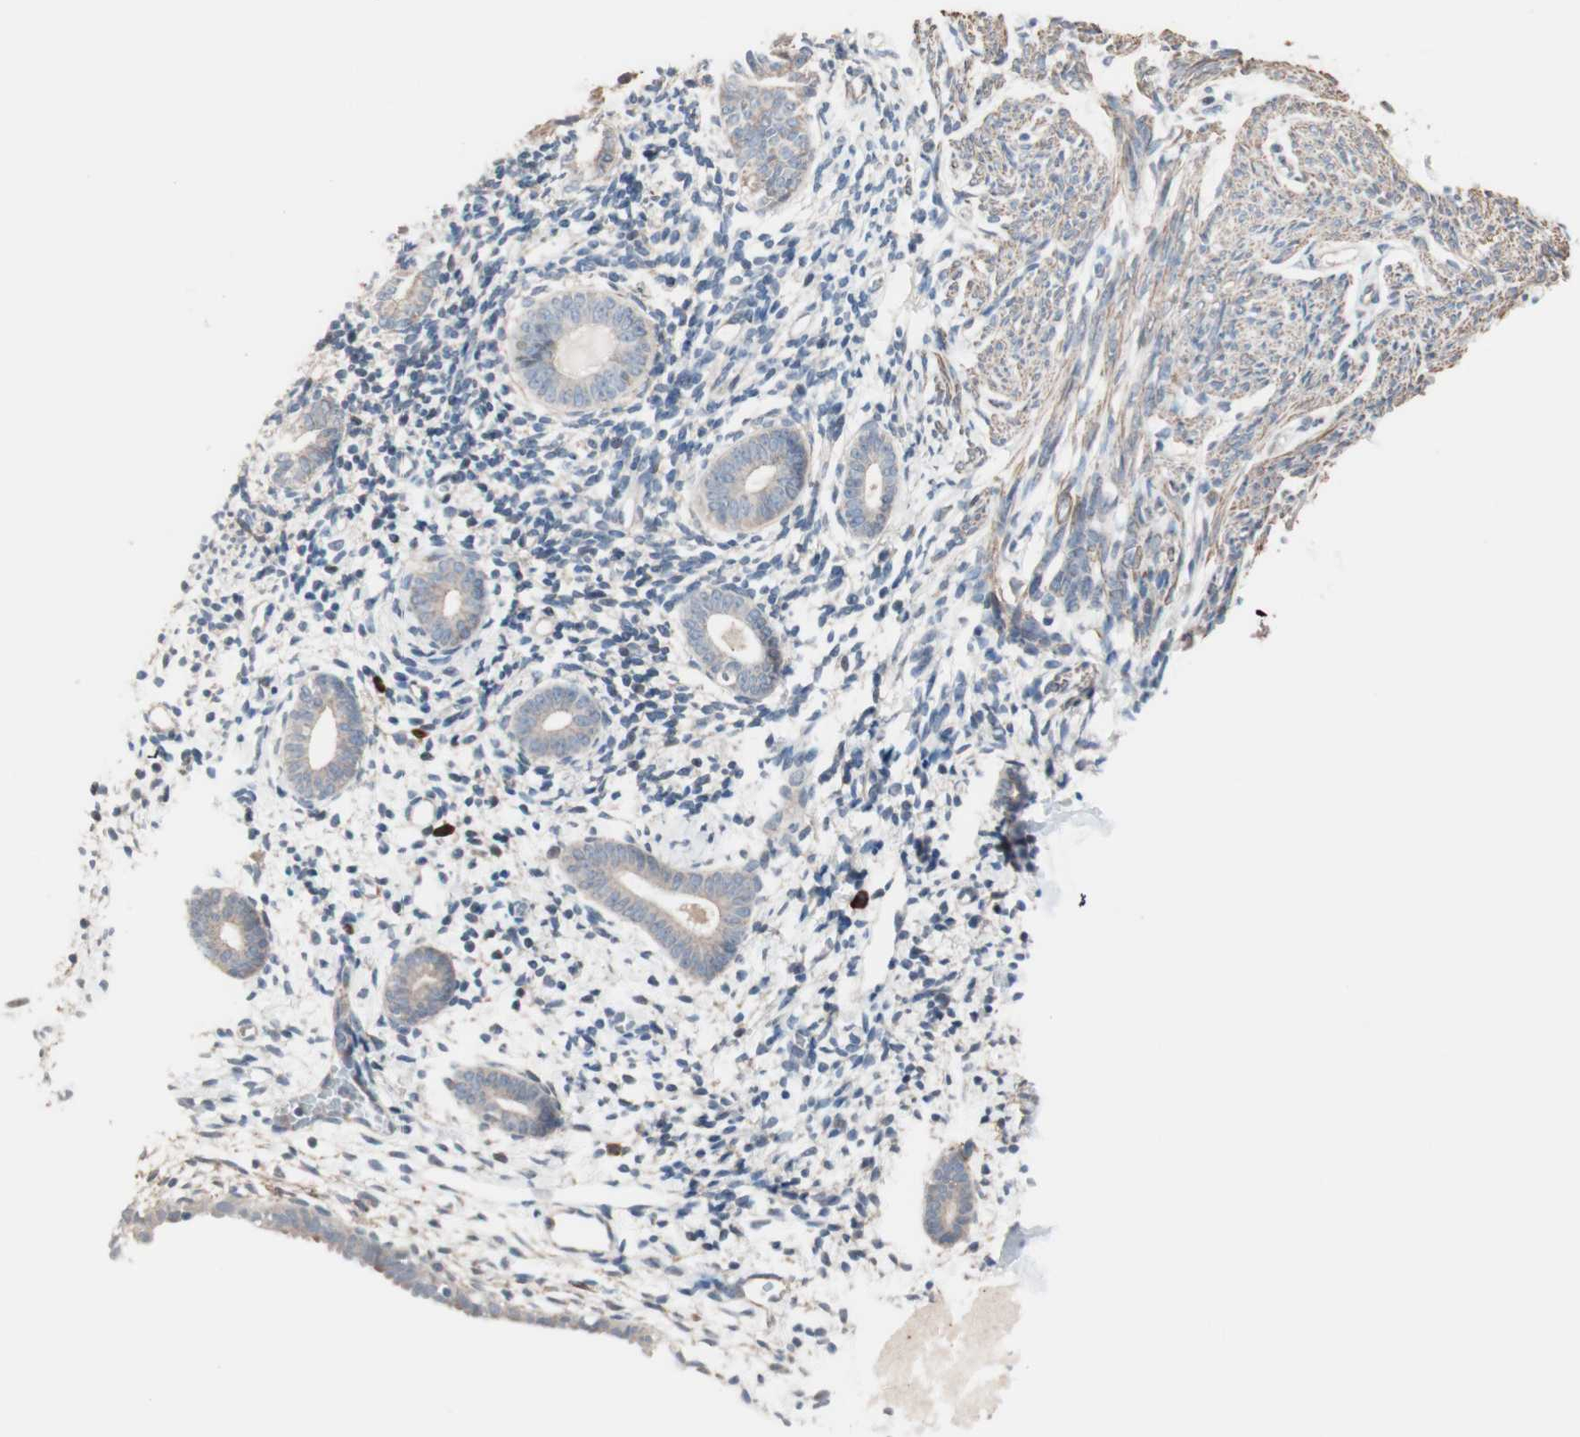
{"staining": {"intensity": "weak", "quantity": "25%-75%", "location": "cytoplasmic/membranous"}, "tissue": "endometrium", "cell_type": "Cells in endometrial stroma", "image_type": "normal", "snomed": [{"axis": "morphology", "description": "Normal tissue, NOS"}, {"axis": "topography", "description": "Endometrium"}], "caption": "Weak cytoplasmic/membranous protein staining is seen in approximately 25%-75% of cells in endometrial stroma in endometrium. (DAB (3,3'-diaminobenzidine) = brown stain, brightfield microscopy at high magnification).", "gene": "ALG5", "patient": {"sex": "female", "age": 71}}